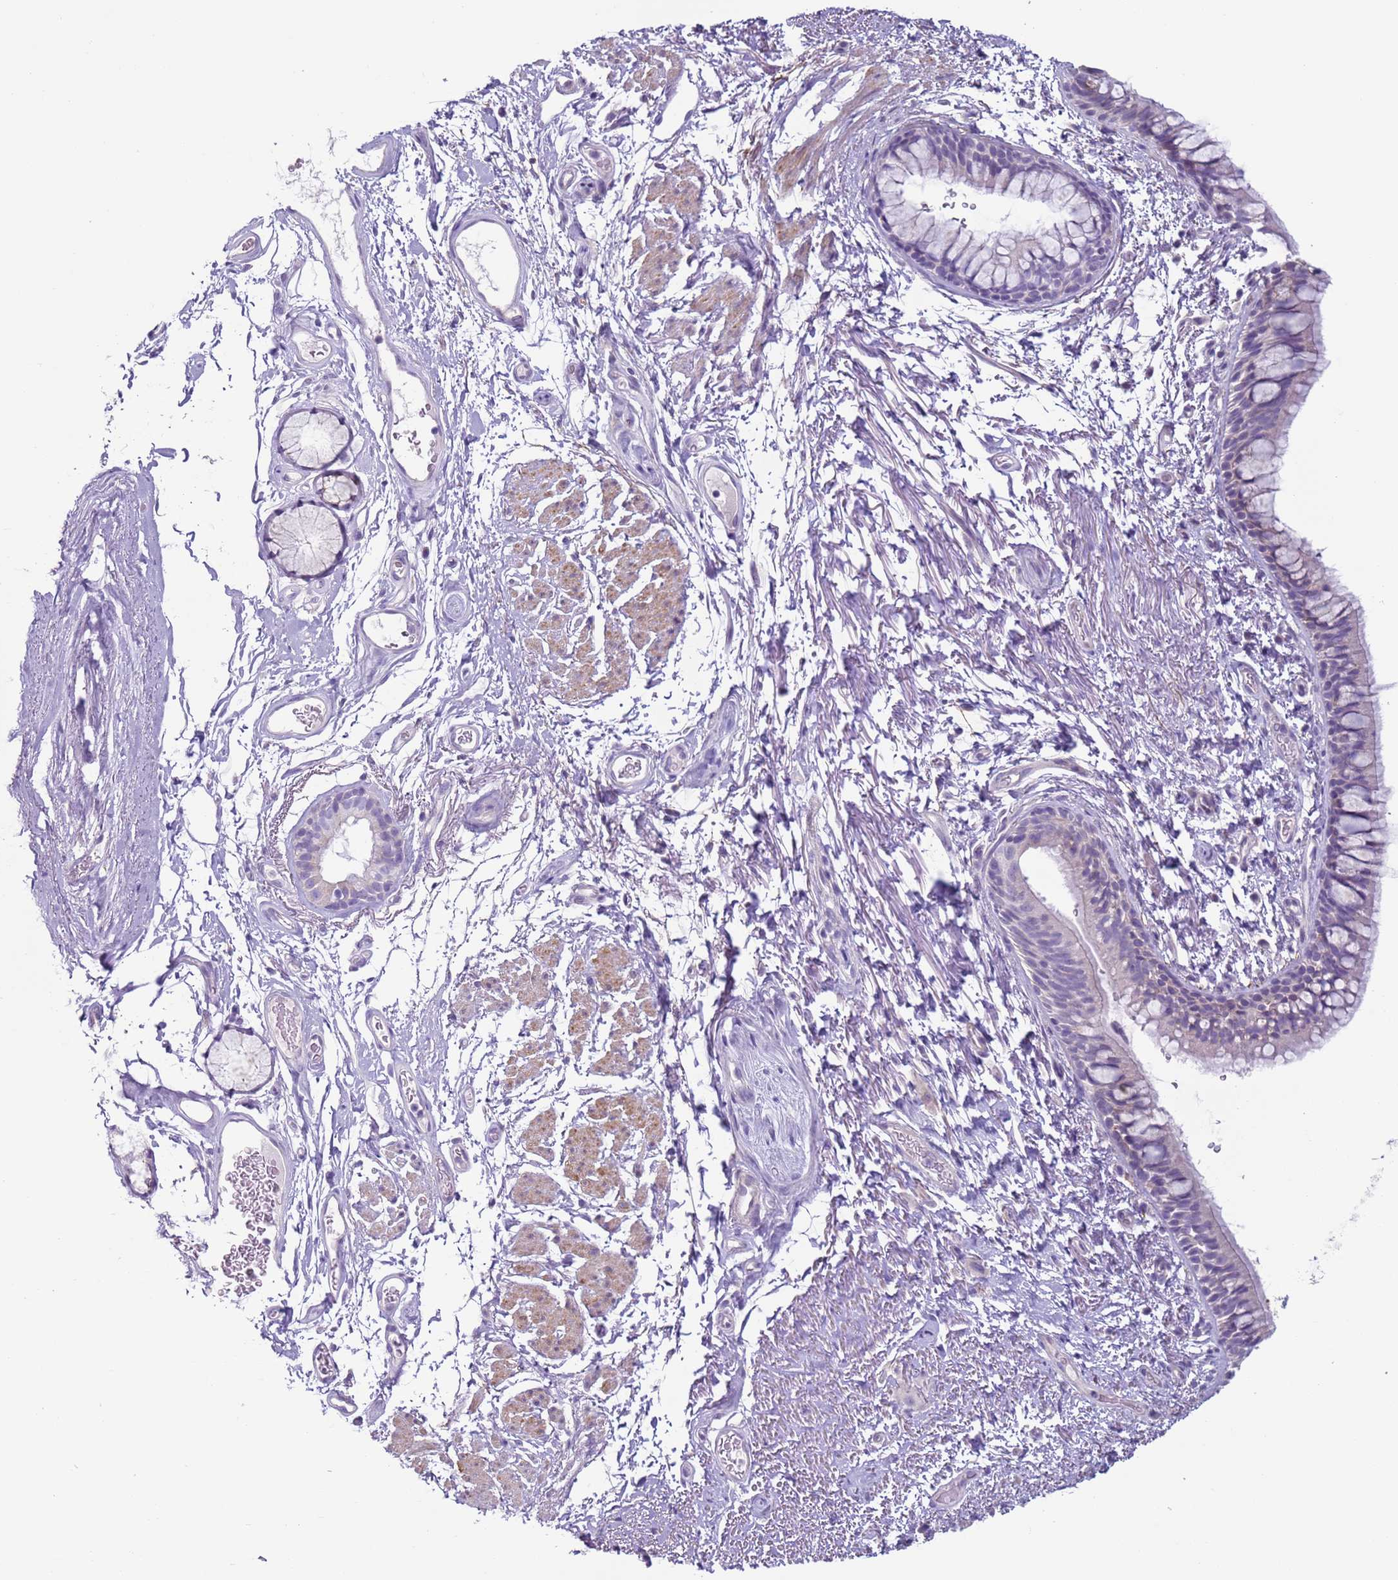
{"staining": {"intensity": "negative", "quantity": "none", "location": "none"}, "tissue": "bronchus", "cell_type": "Respiratory epithelial cells", "image_type": "normal", "snomed": [{"axis": "morphology", "description": "Normal tissue, NOS"}, {"axis": "topography", "description": "Cartilage tissue"}, {"axis": "topography", "description": "Bronchus"}], "caption": "The immunohistochemistry histopathology image has no significant staining in respiratory epithelial cells of bronchus.", "gene": "NPAP1", "patient": {"sex": "female", "age": 73}}